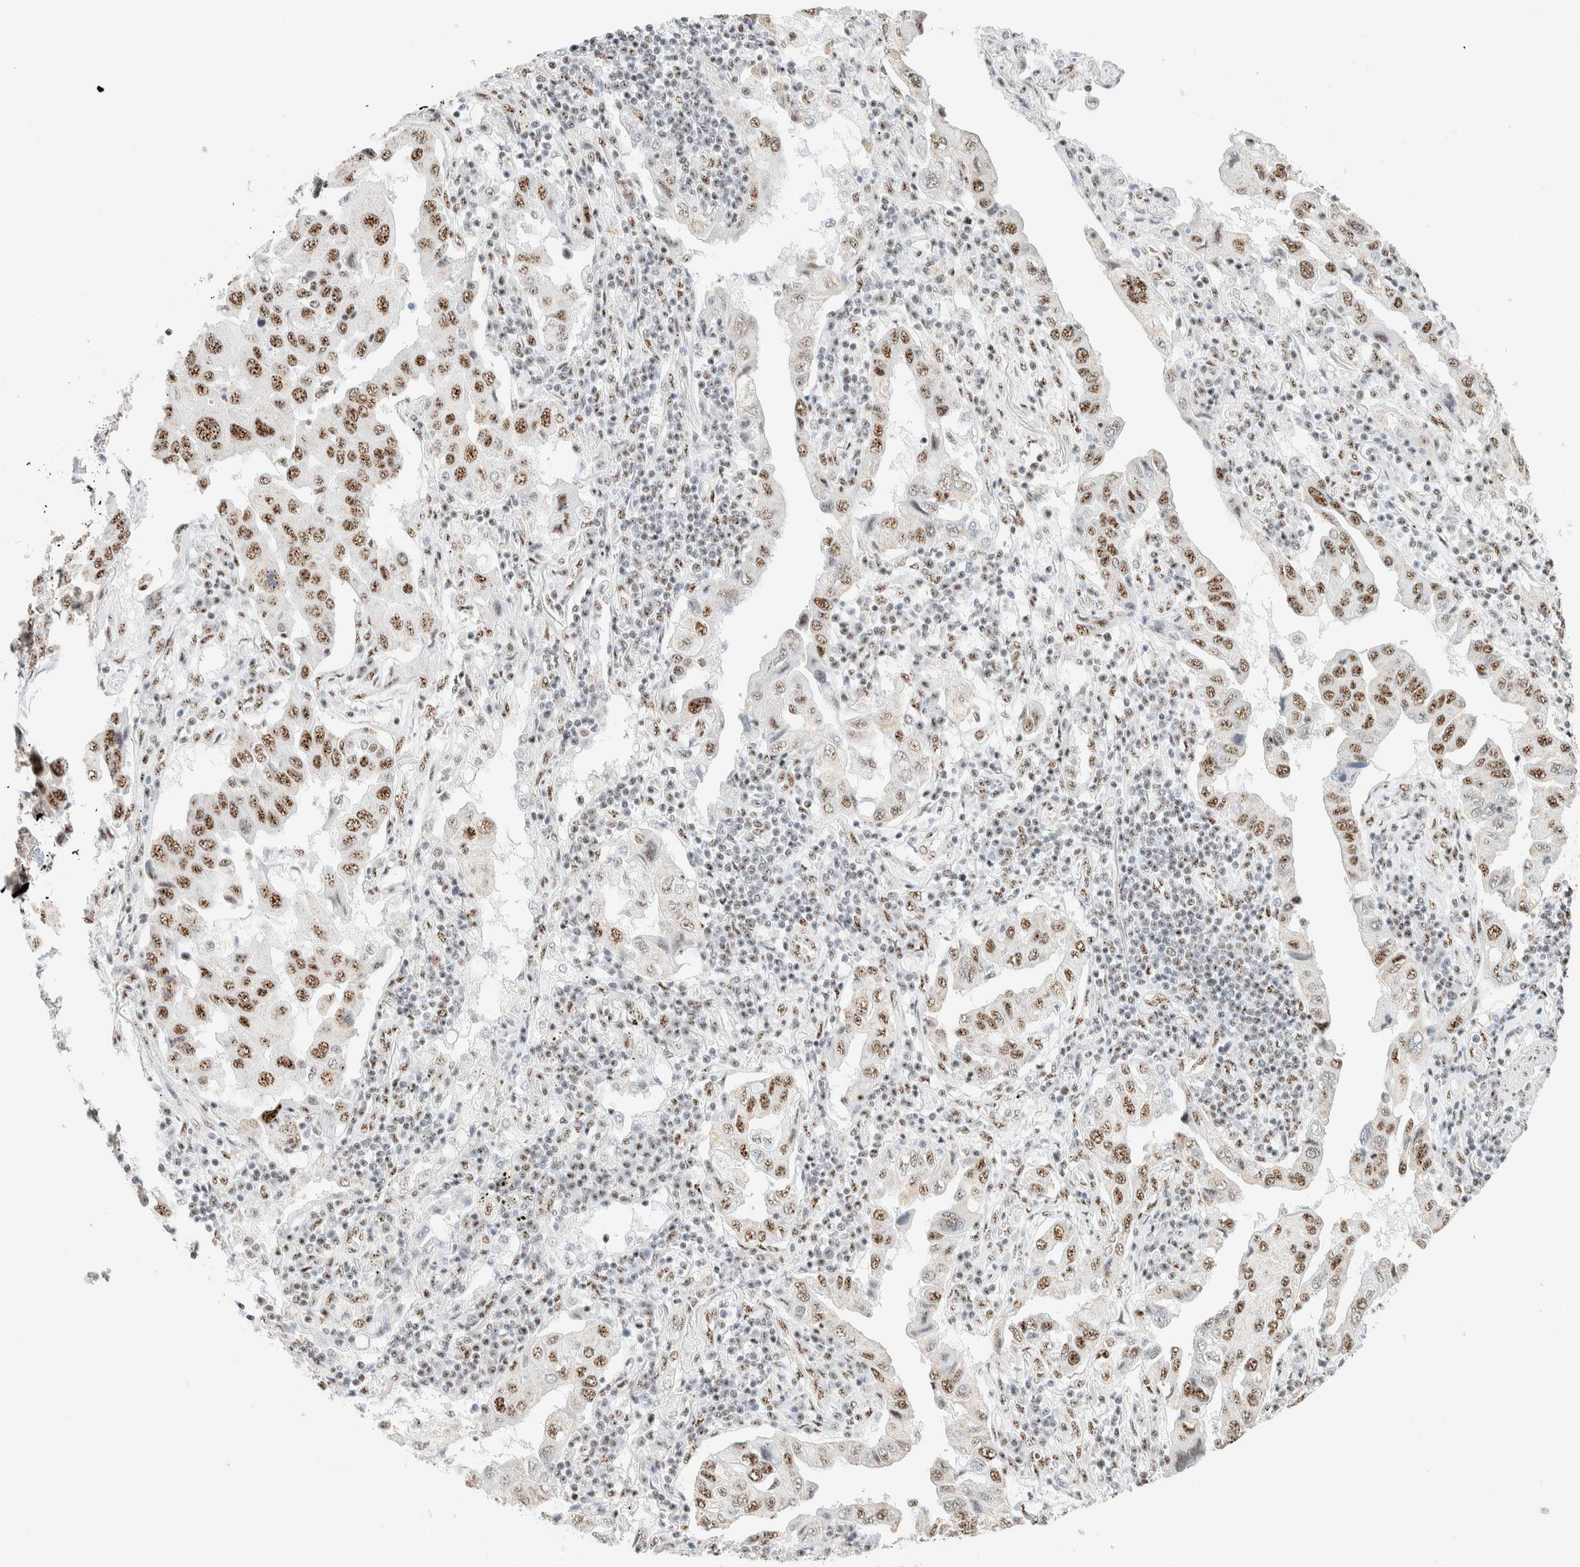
{"staining": {"intensity": "moderate", "quantity": ">75%", "location": "nuclear"}, "tissue": "lung cancer", "cell_type": "Tumor cells", "image_type": "cancer", "snomed": [{"axis": "morphology", "description": "Adenocarcinoma, NOS"}, {"axis": "topography", "description": "Lung"}], "caption": "Adenocarcinoma (lung) tissue exhibits moderate nuclear staining in approximately >75% of tumor cells", "gene": "SON", "patient": {"sex": "female", "age": 65}}